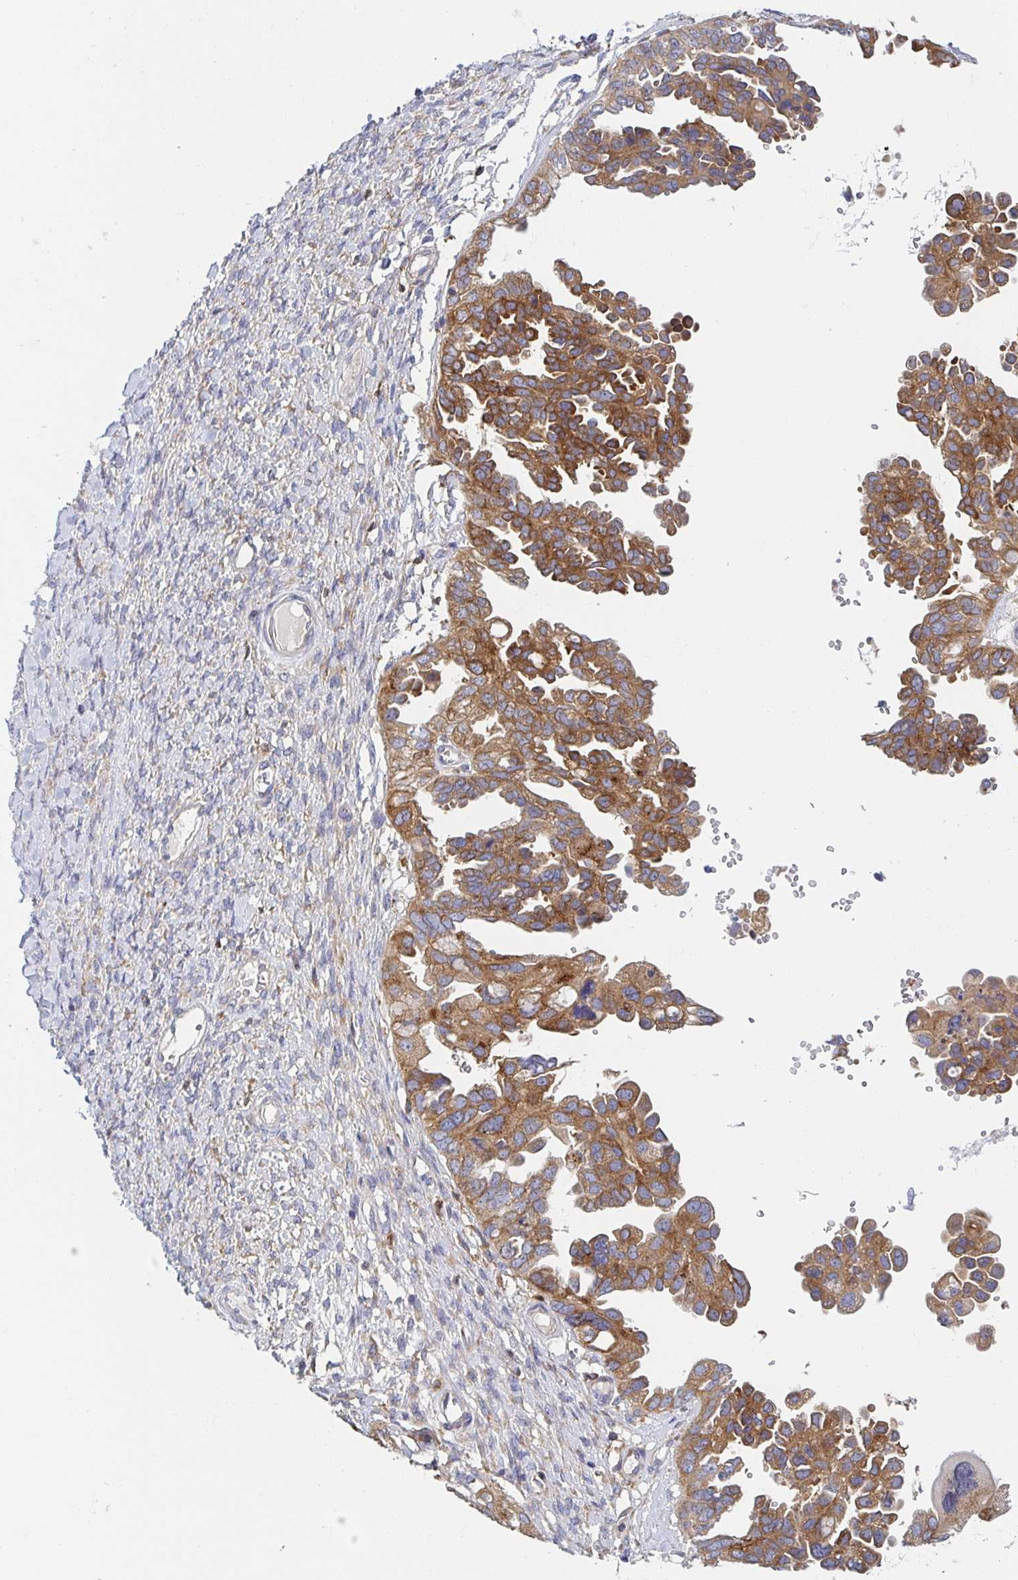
{"staining": {"intensity": "moderate", "quantity": ">75%", "location": "cytoplasmic/membranous"}, "tissue": "ovarian cancer", "cell_type": "Tumor cells", "image_type": "cancer", "snomed": [{"axis": "morphology", "description": "Cystadenocarcinoma, serous, NOS"}, {"axis": "topography", "description": "Ovary"}], "caption": "This photomicrograph reveals IHC staining of ovarian cancer, with medium moderate cytoplasmic/membranous staining in about >75% of tumor cells.", "gene": "TUFT1", "patient": {"sex": "female", "age": 53}}